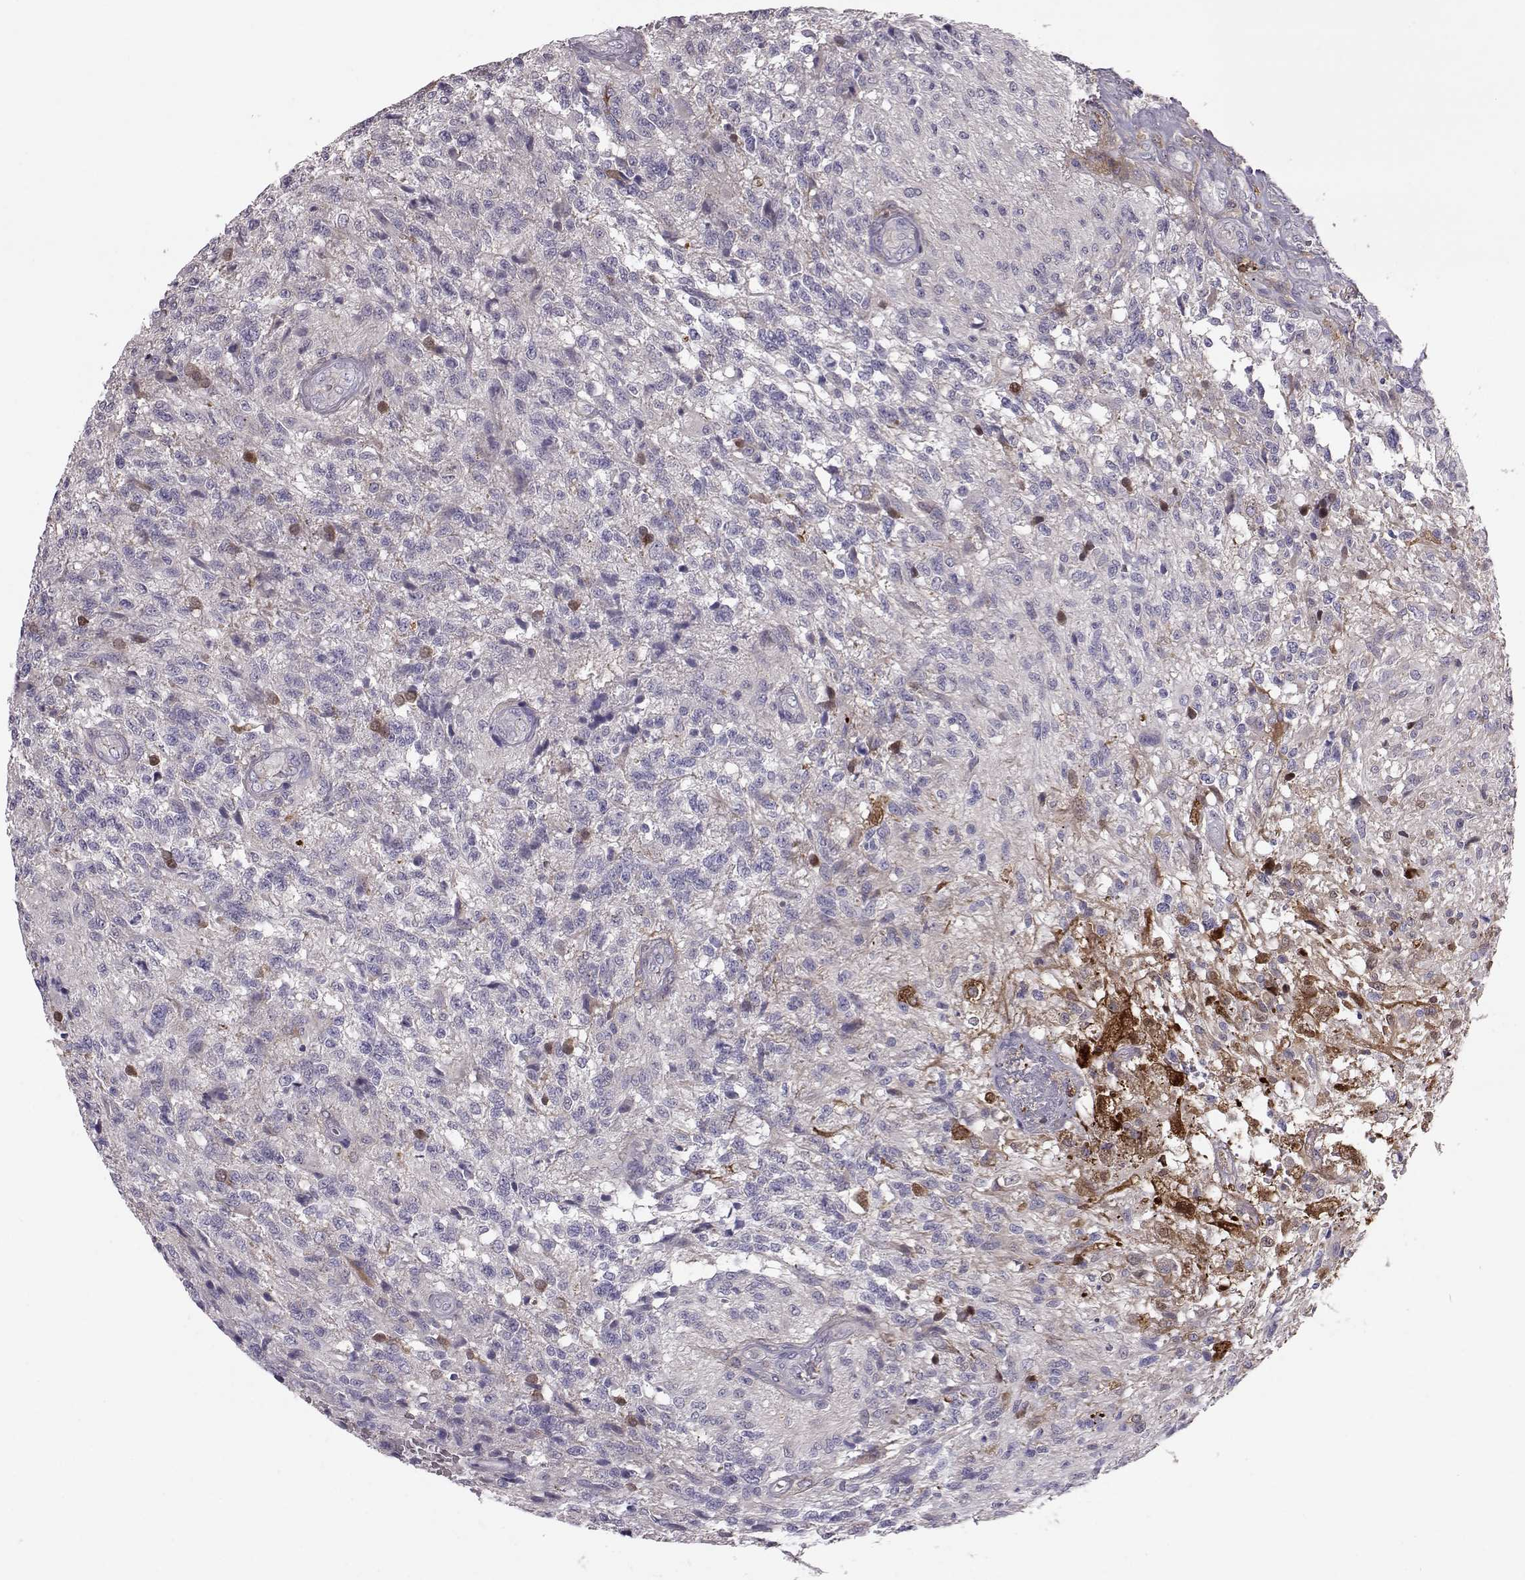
{"staining": {"intensity": "negative", "quantity": "none", "location": "none"}, "tissue": "glioma", "cell_type": "Tumor cells", "image_type": "cancer", "snomed": [{"axis": "morphology", "description": "Glioma, malignant, High grade"}, {"axis": "topography", "description": "Brain"}], "caption": "Glioma was stained to show a protein in brown. There is no significant expression in tumor cells. Brightfield microscopy of immunohistochemistry (IHC) stained with DAB (3,3'-diaminobenzidine) (brown) and hematoxylin (blue), captured at high magnification.", "gene": "ADGRG5", "patient": {"sex": "male", "age": 56}}